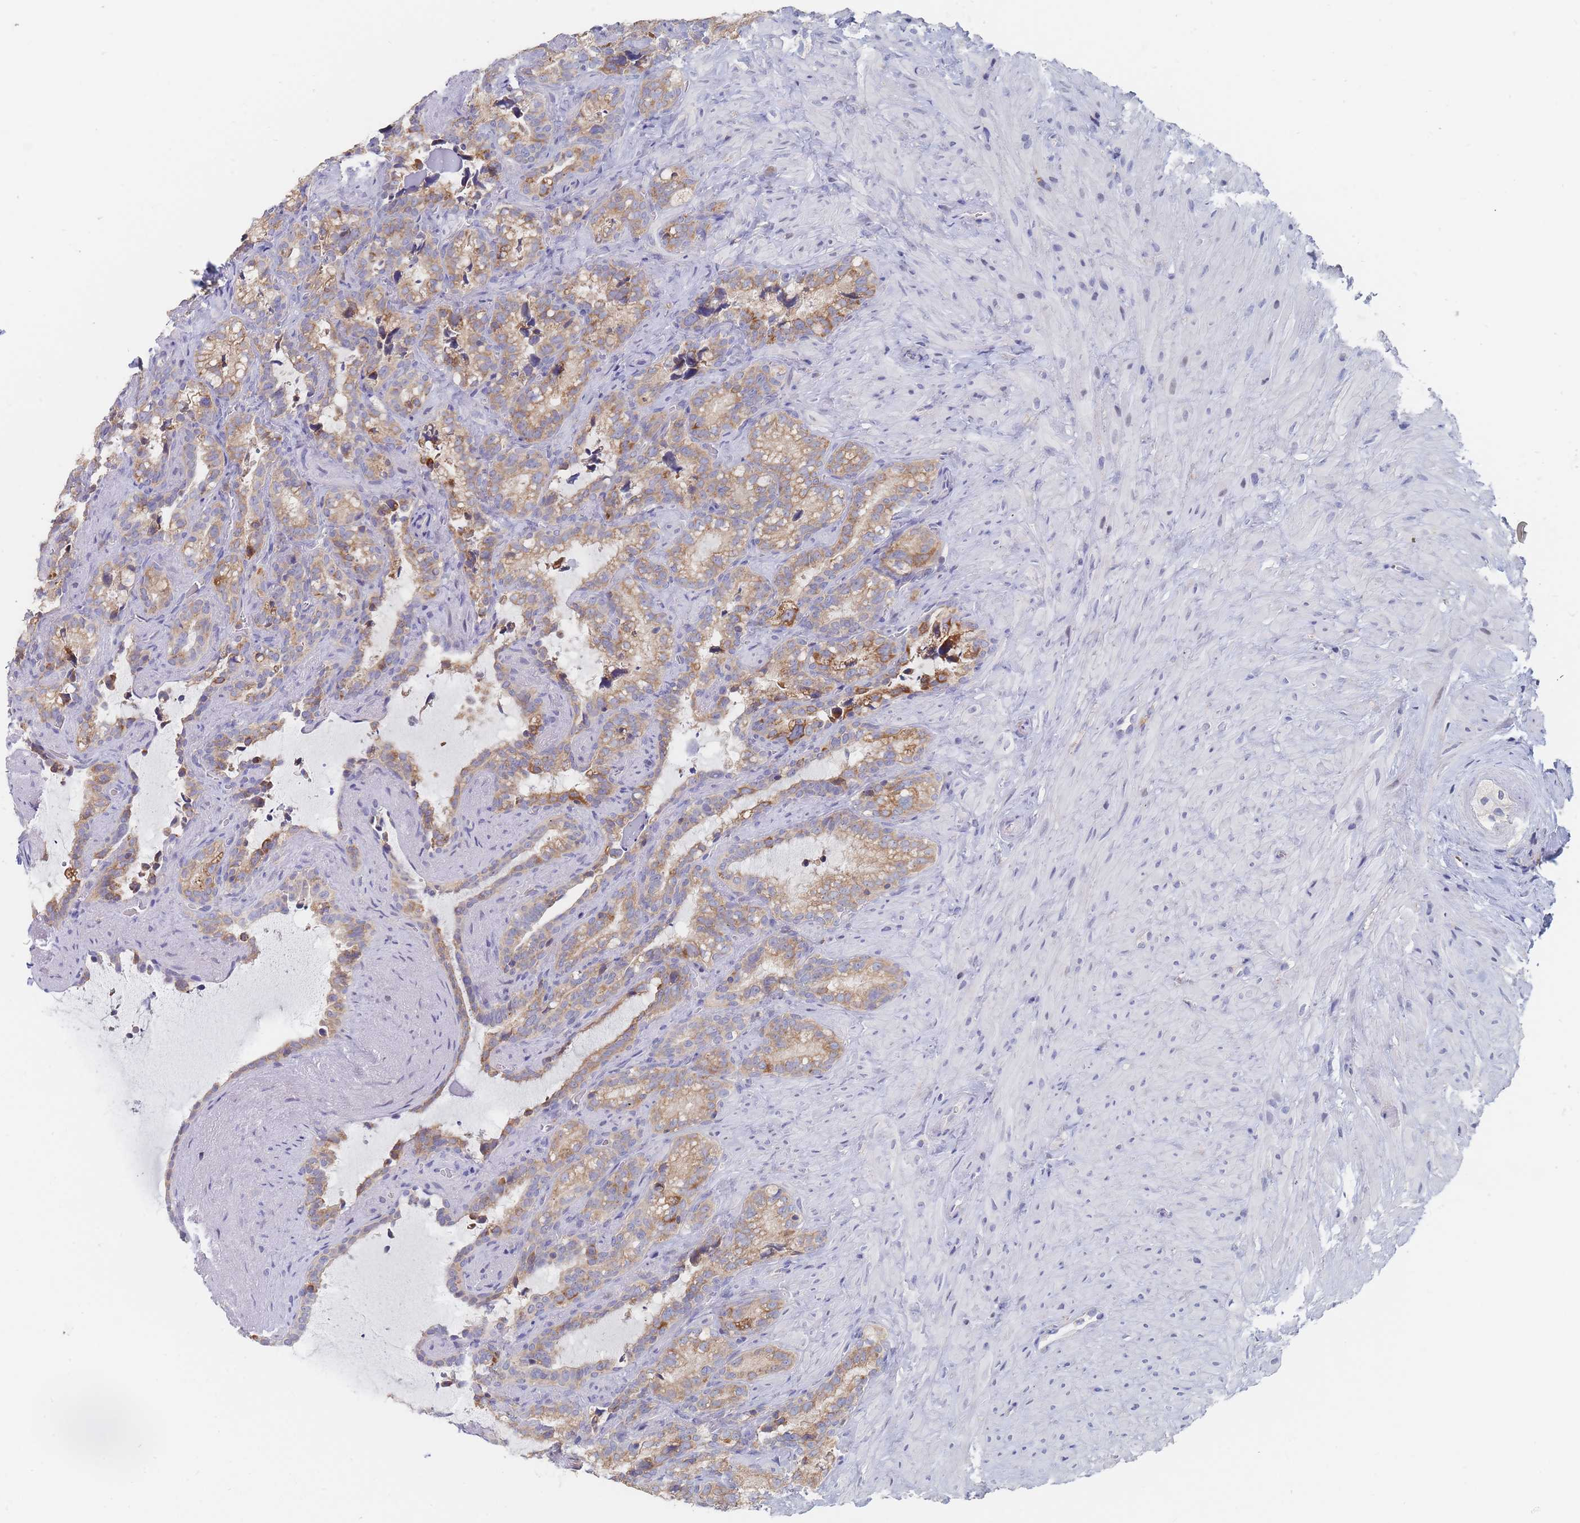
{"staining": {"intensity": "moderate", "quantity": "25%-75%", "location": "cytoplasmic/membranous"}, "tissue": "seminal vesicle", "cell_type": "Glandular cells", "image_type": "normal", "snomed": [{"axis": "morphology", "description": "Normal tissue, NOS"}, {"axis": "topography", "description": "Prostate"}, {"axis": "topography", "description": "Seminal veicle"}], "caption": "Human seminal vesicle stained for a protein (brown) reveals moderate cytoplasmic/membranous positive expression in about 25%-75% of glandular cells.", "gene": "PPP6C", "patient": {"sex": "male", "age": 58}}